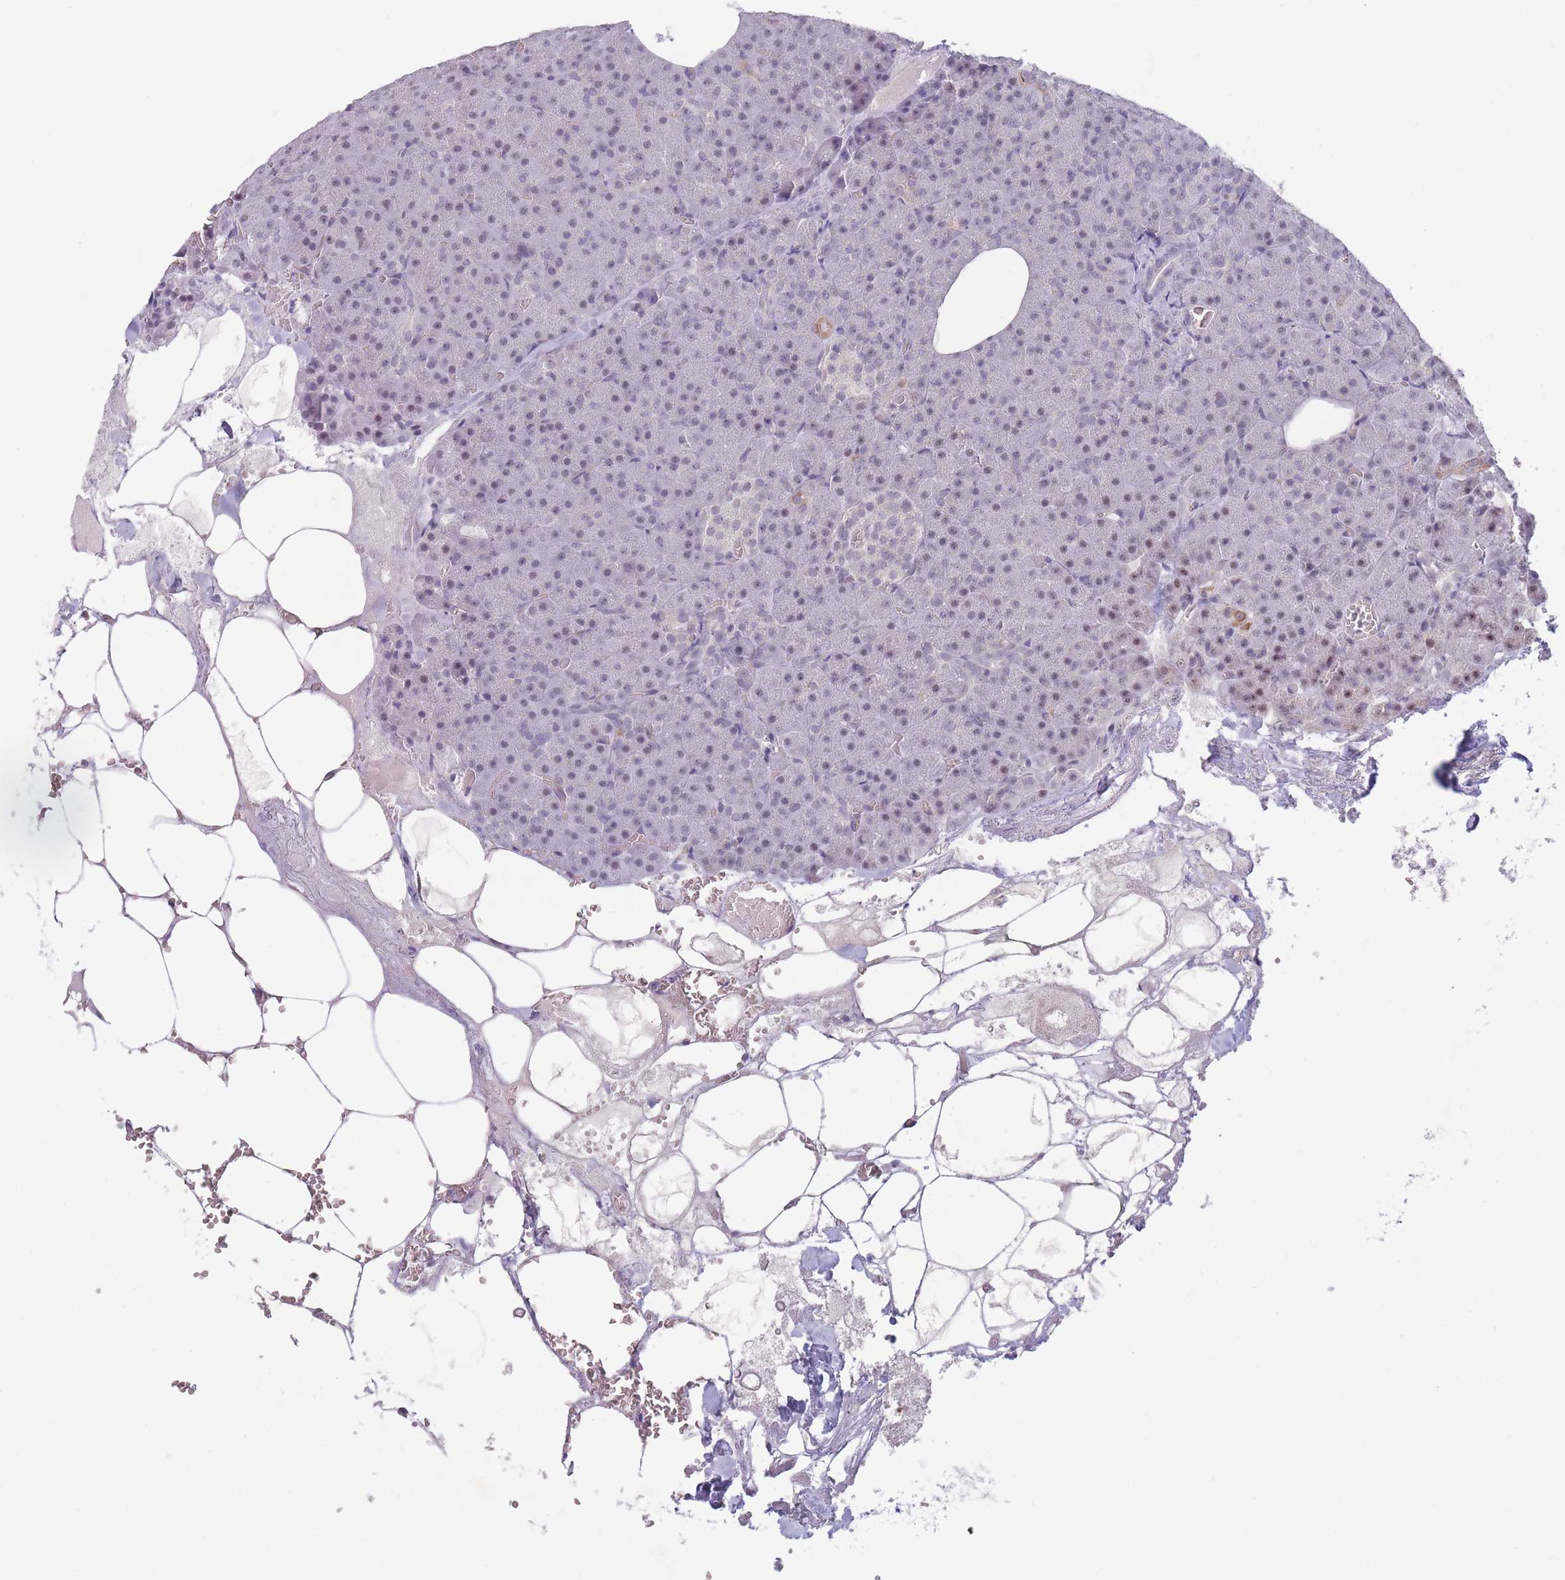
{"staining": {"intensity": "weak", "quantity": "25%-75%", "location": "nuclear"}, "tissue": "pancreas", "cell_type": "Exocrine glandular cells", "image_type": "normal", "snomed": [{"axis": "morphology", "description": "Normal tissue, NOS"}, {"axis": "topography", "description": "Pancreas"}], "caption": "The micrograph exhibits immunohistochemical staining of benign pancreas. There is weak nuclear positivity is appreciated in about 25%-75% of exocrine glandular cells.", "gene": "ARID3B", "patient": {"sex": "female", "age": 74}}